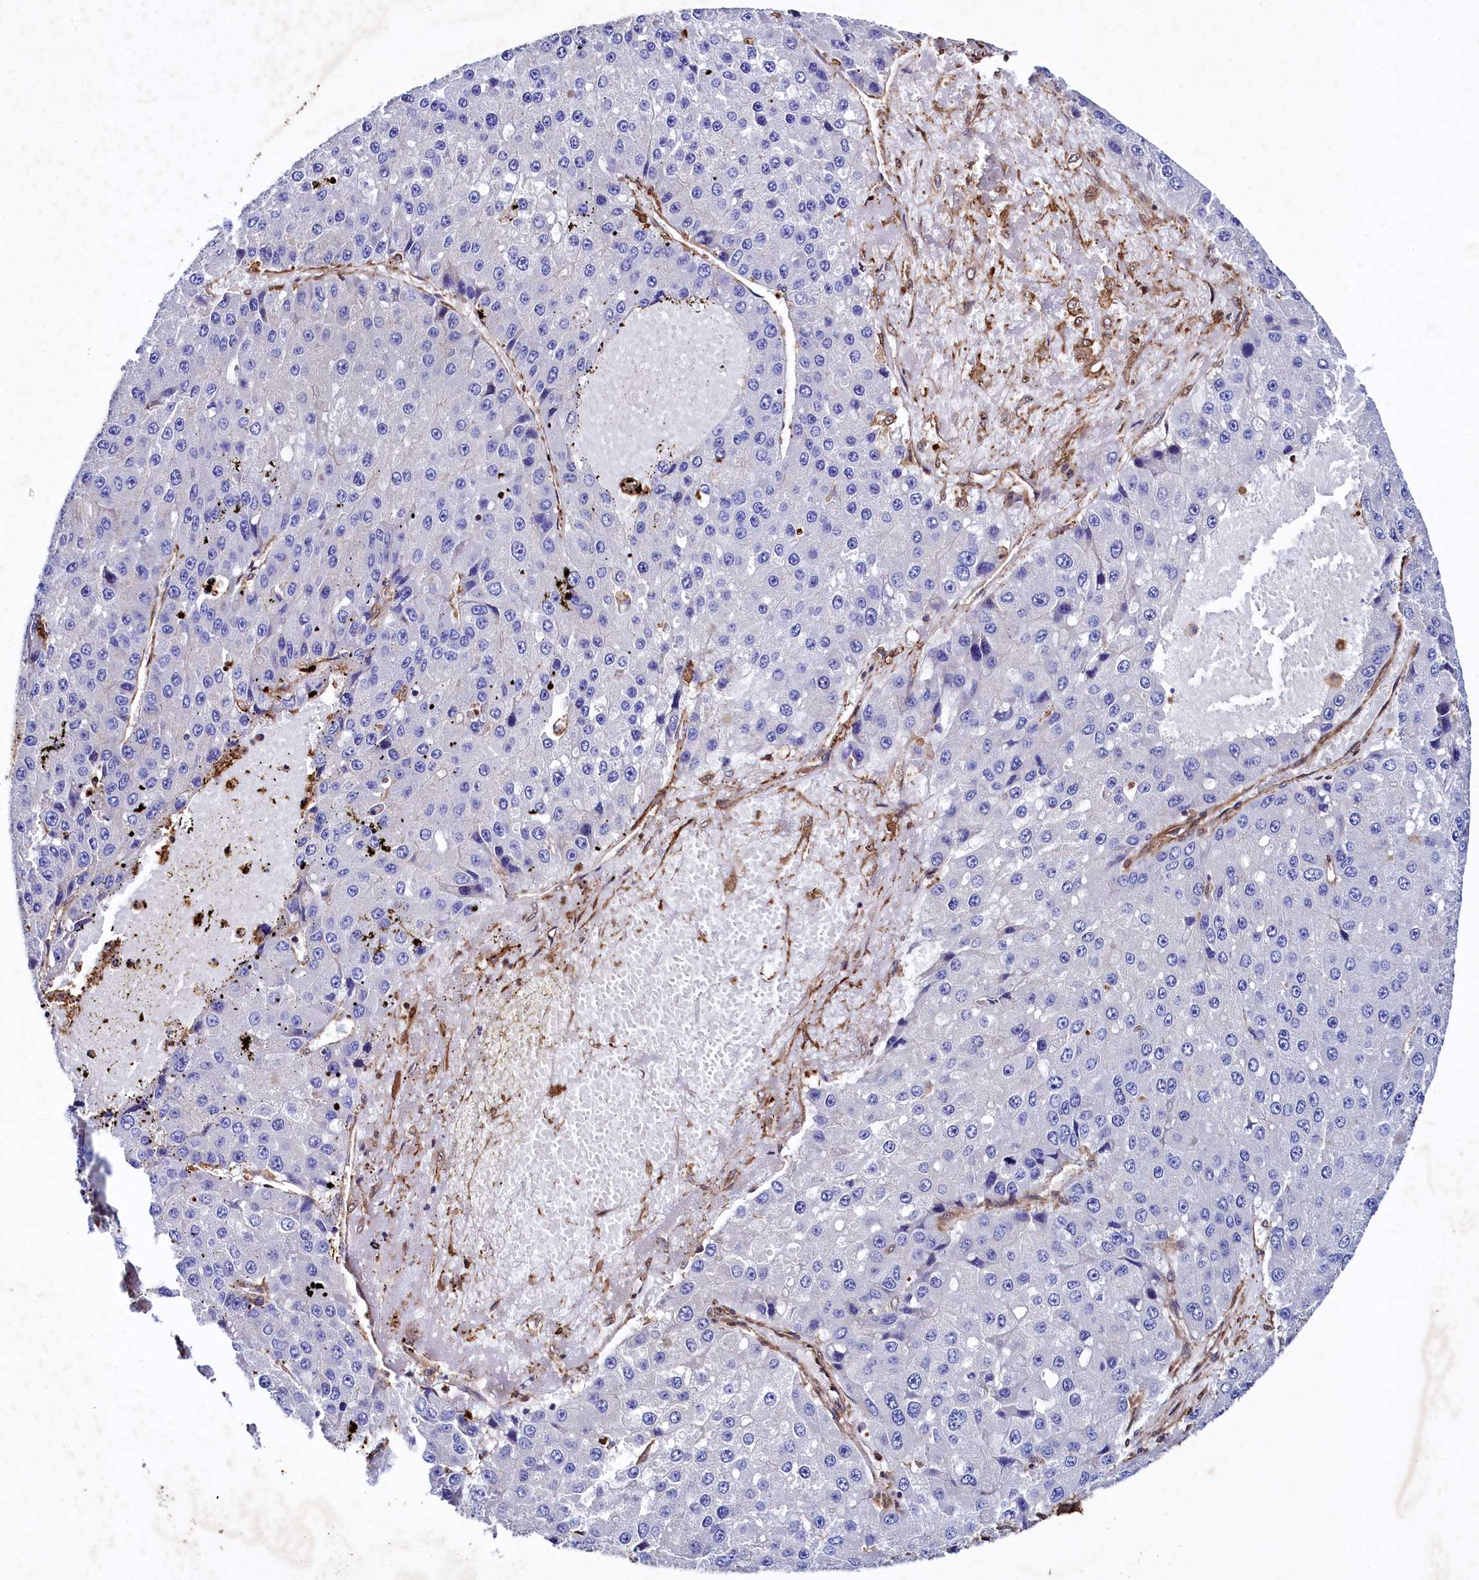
{"staining": {"intensity": "negative", "quantity": "none", "location": "none"}, "tissue": "liver cancer", "cell_type": "Tumor cells", "image_type": "cancer", "snomed": [{"axis": "morphology", "description": "Carcinoma, Hepatocellular, NOS"}, {"axis": "topography", "description": "Liver"}], "caption": "This is an IHC photomicrograph of hepatocellular carcinoma (liver). There is no positivity in tumor cells.", "gene": "STAMBPL1", "patient": {"sex": "female", "age": 73}}